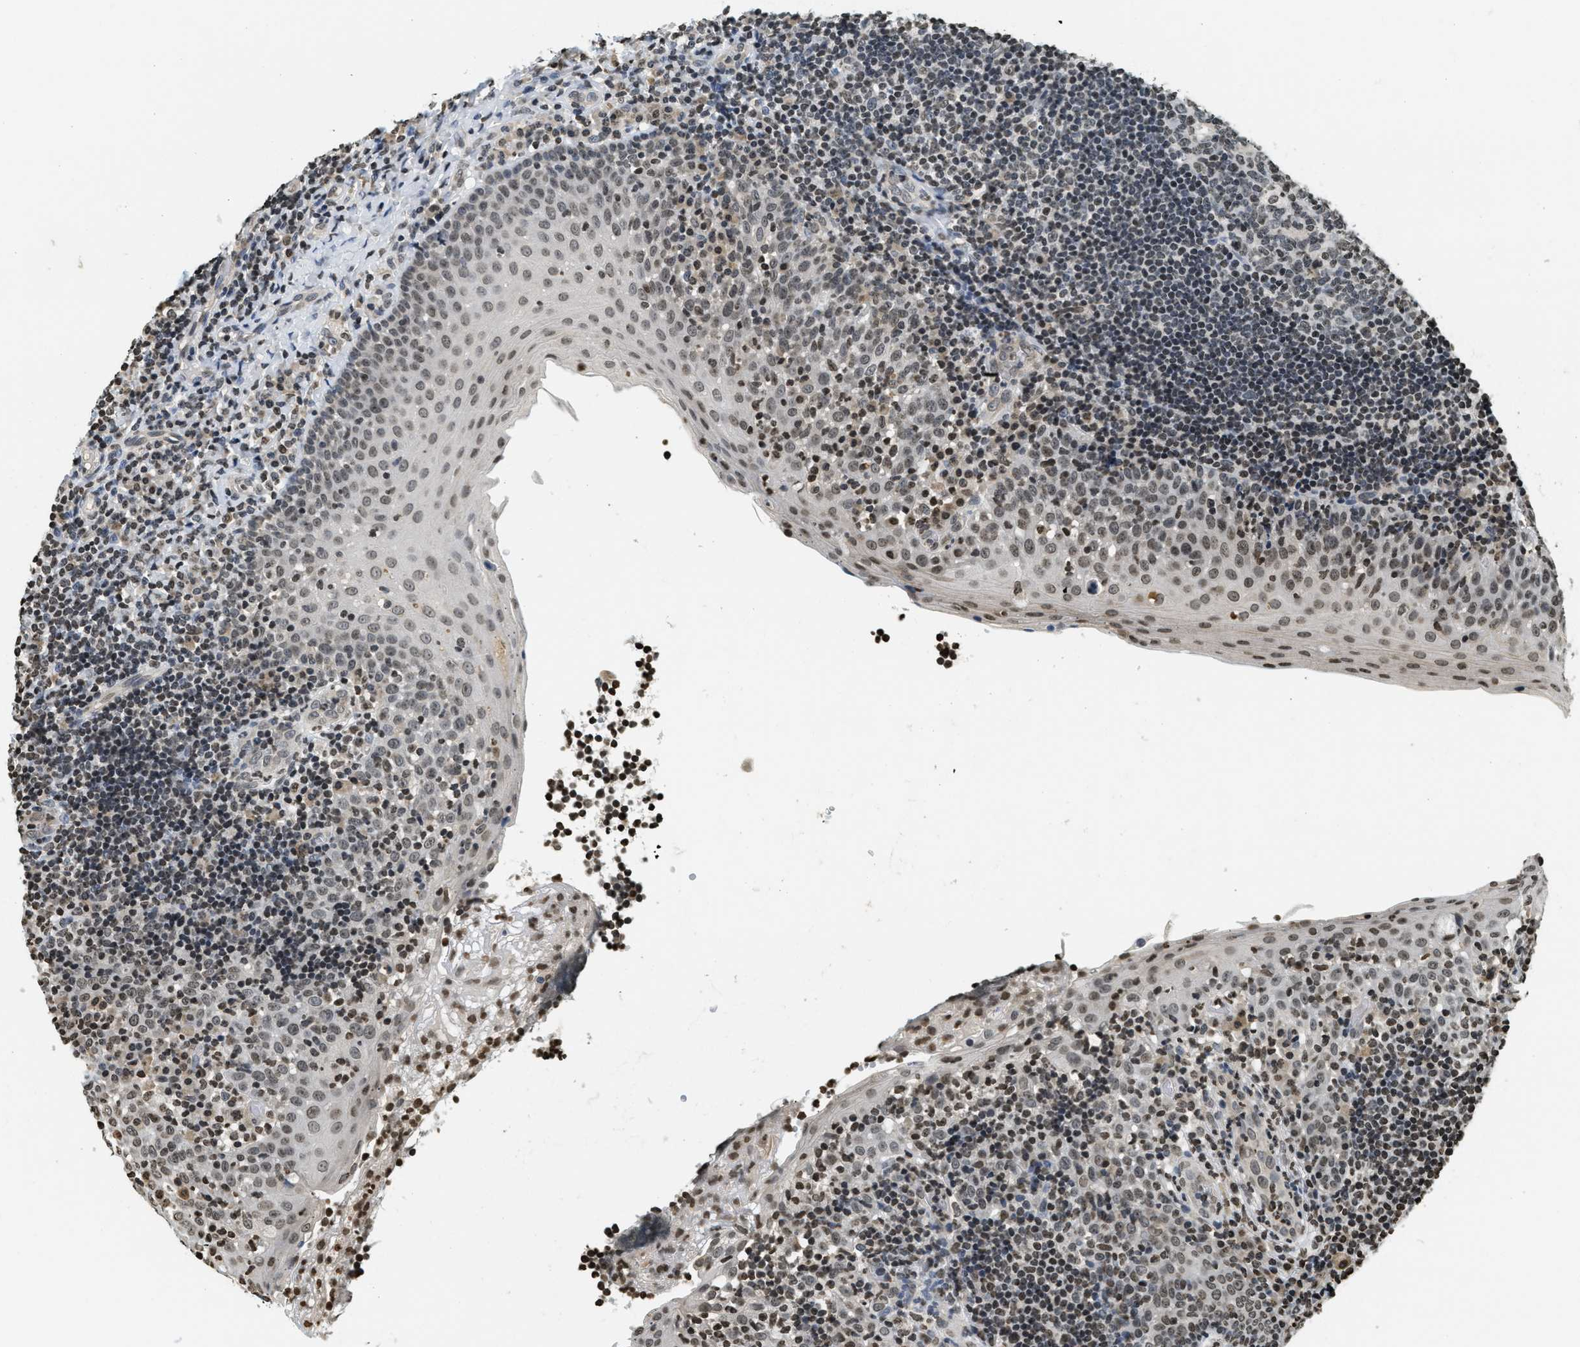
{"staining": {"intensity": "moderate", "quantity": "25%-75%", "location": "nuclear"}, "tissue": "tonsil", "cell_type": "Germinal center cells", "image_type": "normal", "snomed": [{"axis": "morphology", "description": "Normal tissue, NOS"}, {"axis": "topography", "description": "Tonsil"}], "caption": "Benign tonsil was stained to show a protein in brown. There is medium levels of moderate nuclear positivity in approximately 25%-75% of germinal center cells. Immunohistochemistry (ihc) stains the protein in brown and the nuclei are stained blue.", "gene": "LDB2", "patient": {"sex": "female", "age": 40}}